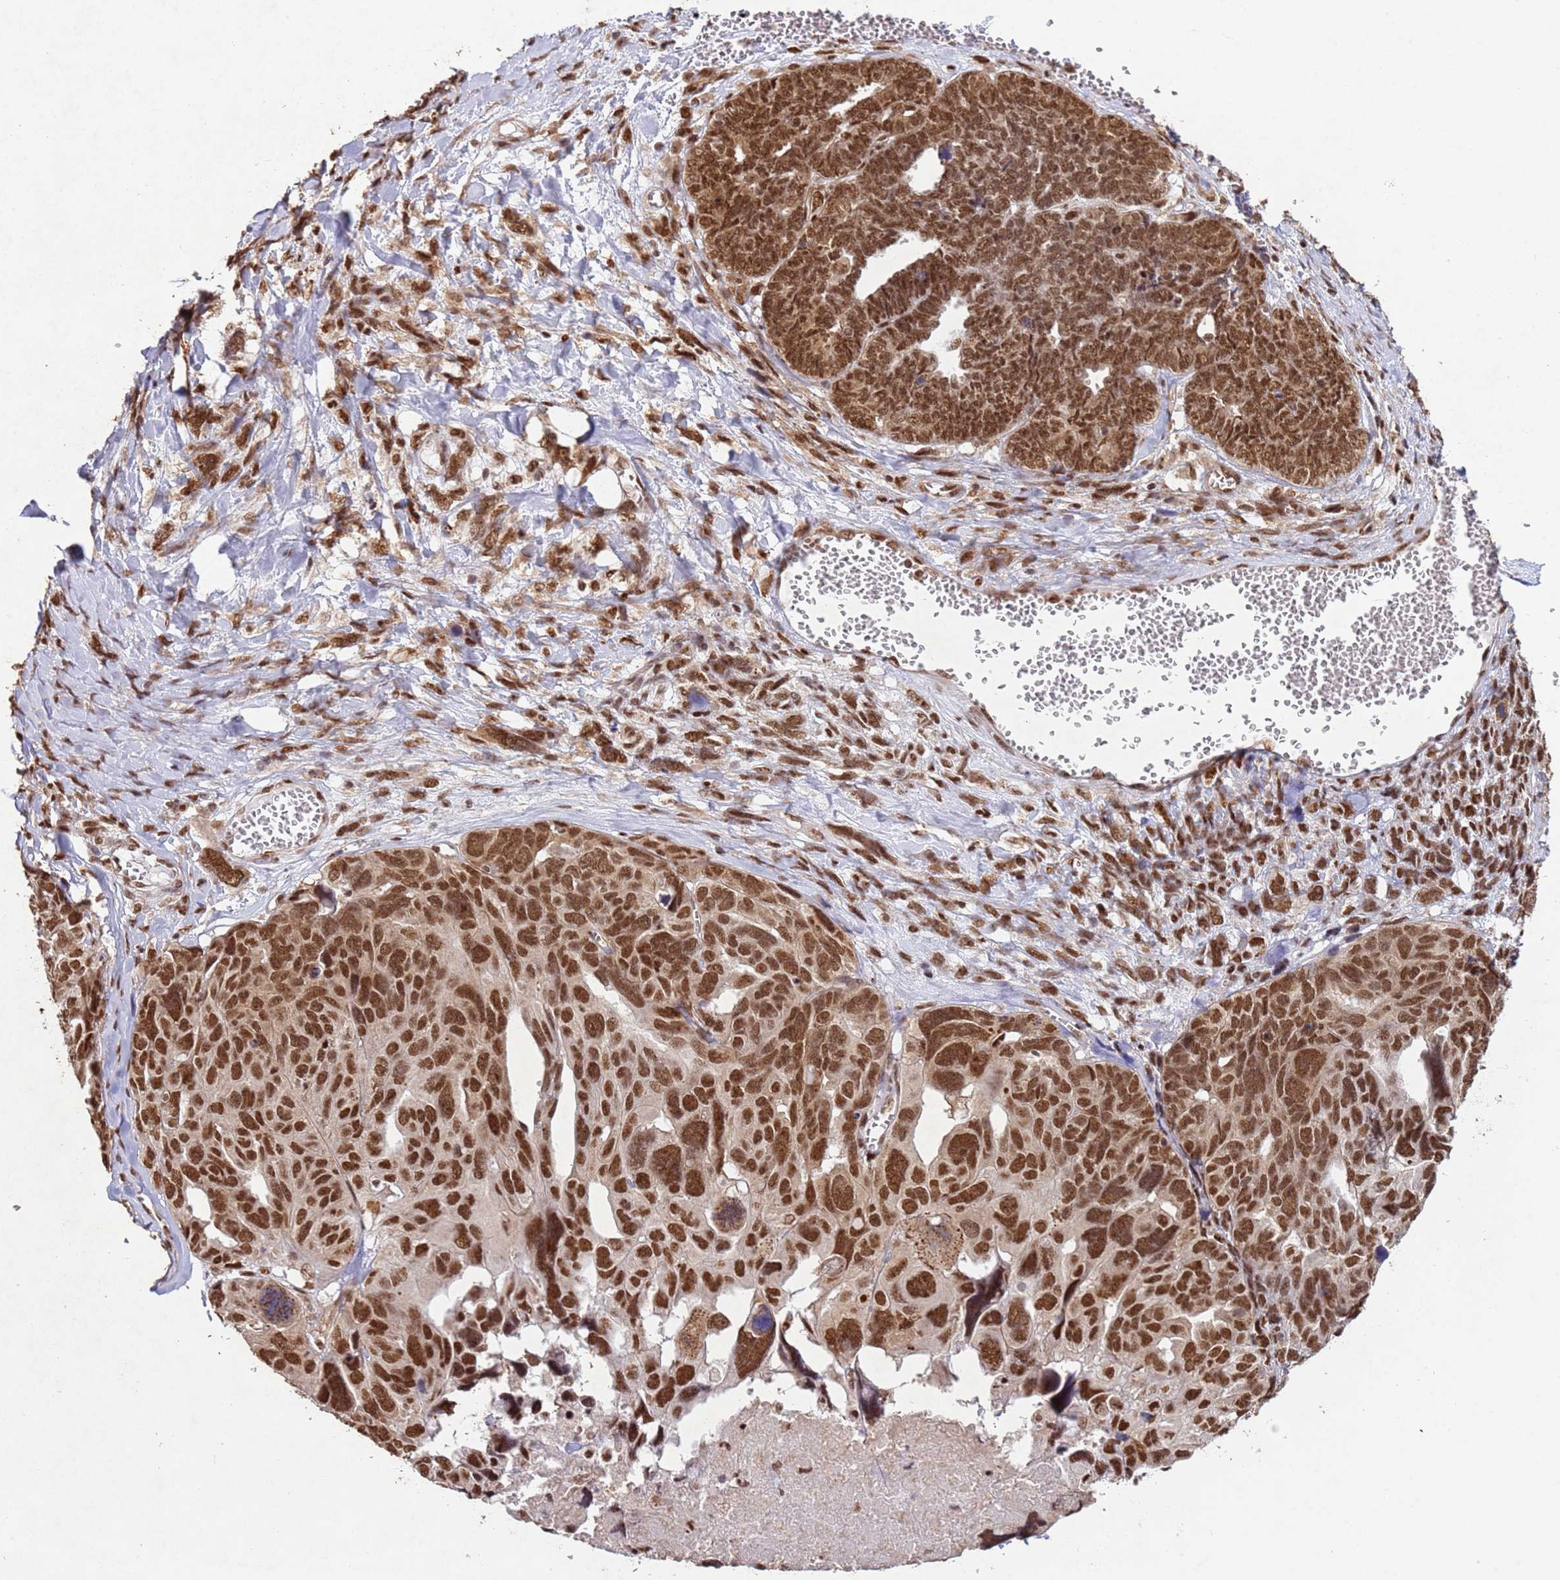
{"staining": {"intensity": "moderate", "quantity": ">75%", "location": "nuclear"}, "tissue": "ovarian cancer", "cell_type": "Tumor cells", "image_type": "cancer", "snomed": [{"axis": "morphology", "description": "Cystadenocarcinoma, serous, NOS"}, {"axis": "topography", "description": "Ovary"}], "caption": "There is medium levels of moderate nuclear expression in tumor cells of ovarian serous cystadenocarcinoma, as demonstrated by immunohistochemical staining (brown color).", "gene": "ESF1", "patient": {"sex": "female", "age": 79}}